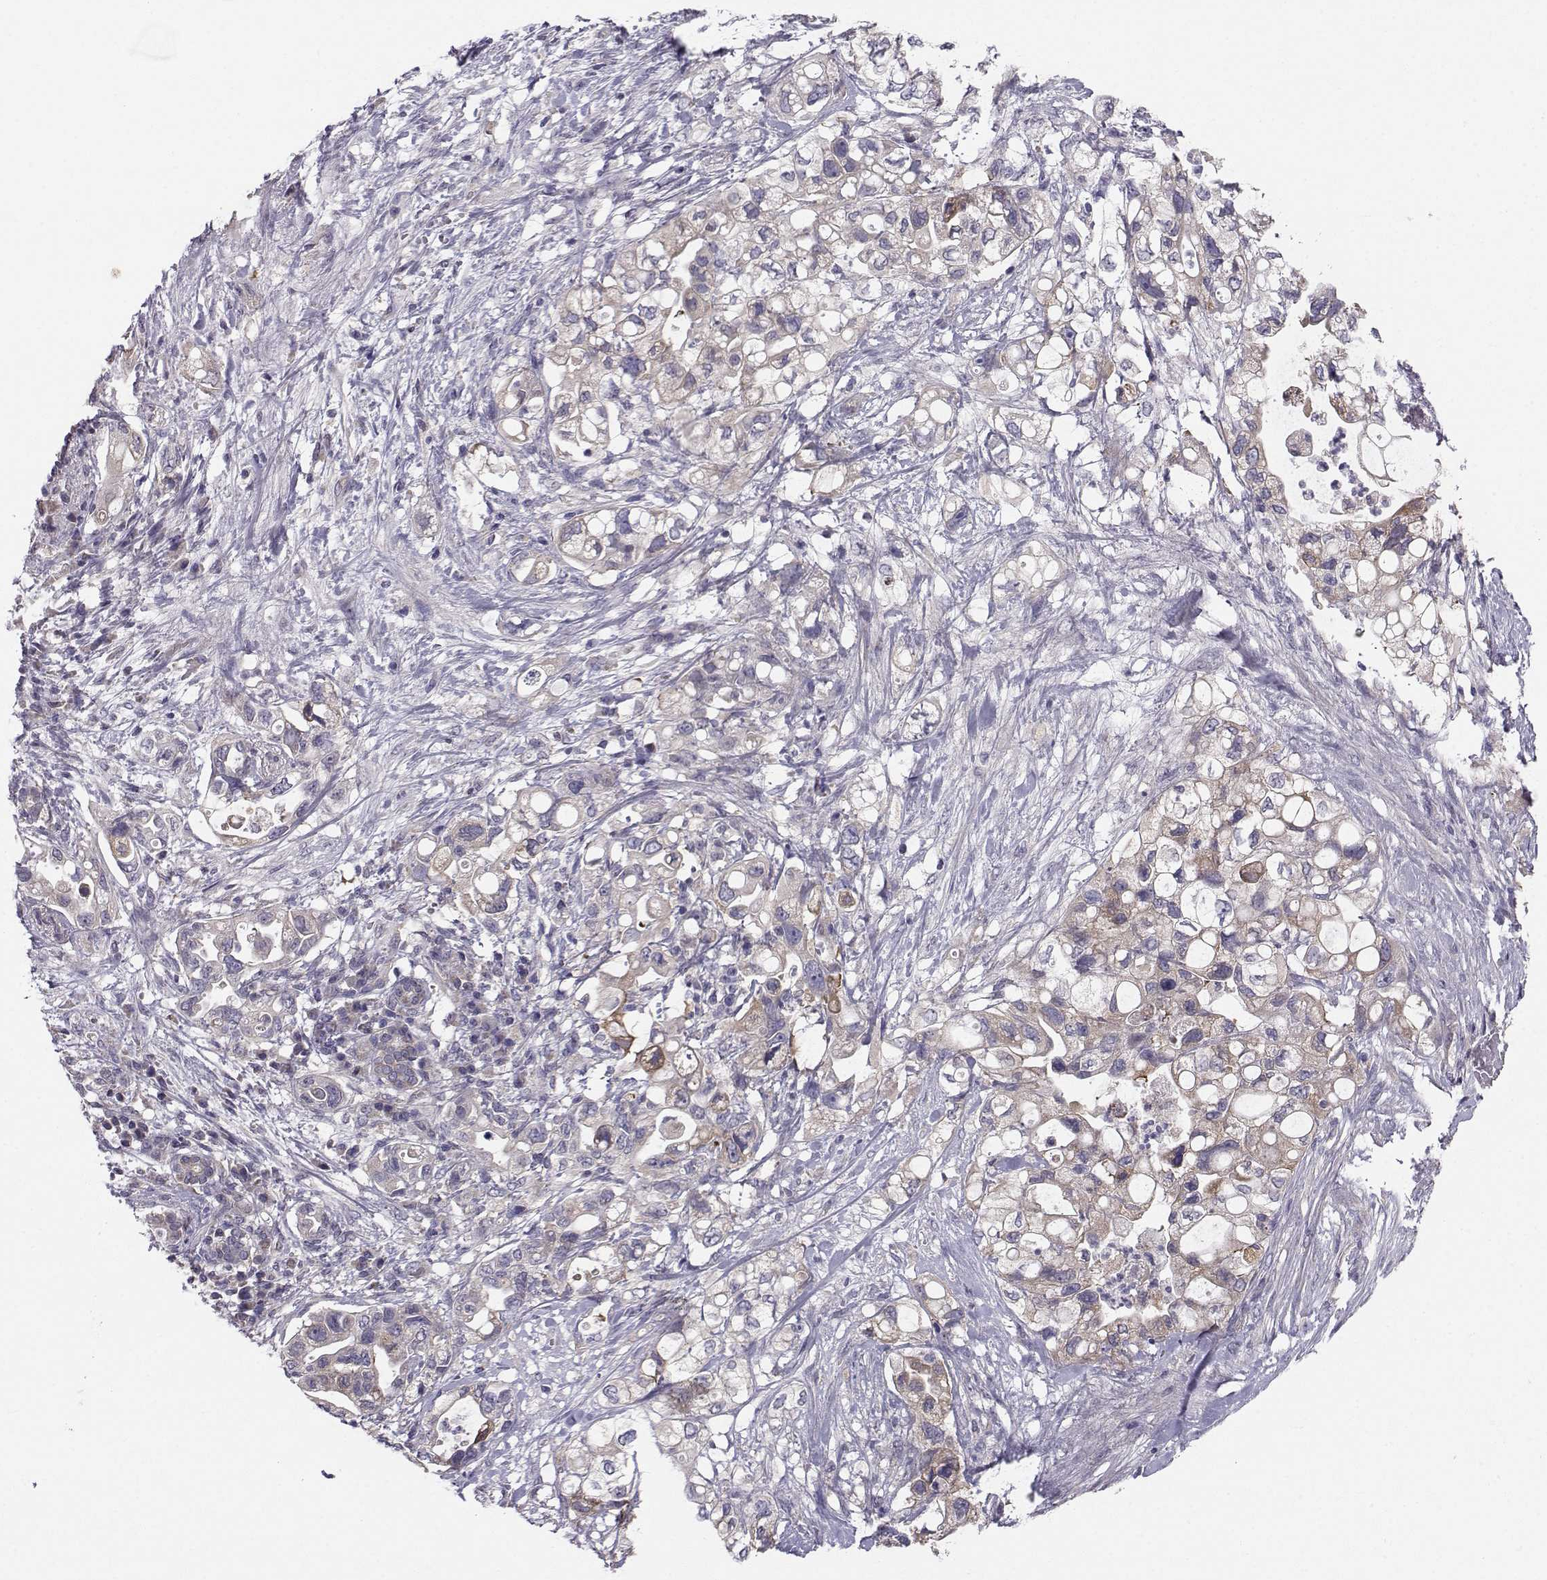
{"staining": {"intensity": "weak", "quantity": "<25%", "location": "cytoplasmic/membranous"}, "tissue": "pancreatic cancer", "cell_type": "Tumor cells", "image_type": "cancer", "snomed": [{"axis": "morphology", "description": "Adenocarcinoma, NOS"}, {"axis": "topography", "description": "Pancreas"}], "caption": "DAB (3,3'-diaminobenzidine) immunohistochemical staining of human pancreatic cancer exhibits no significant expression in tumor cells.", "gene": "PEX5L", "patient": {"sex": "female", "age": 72}}